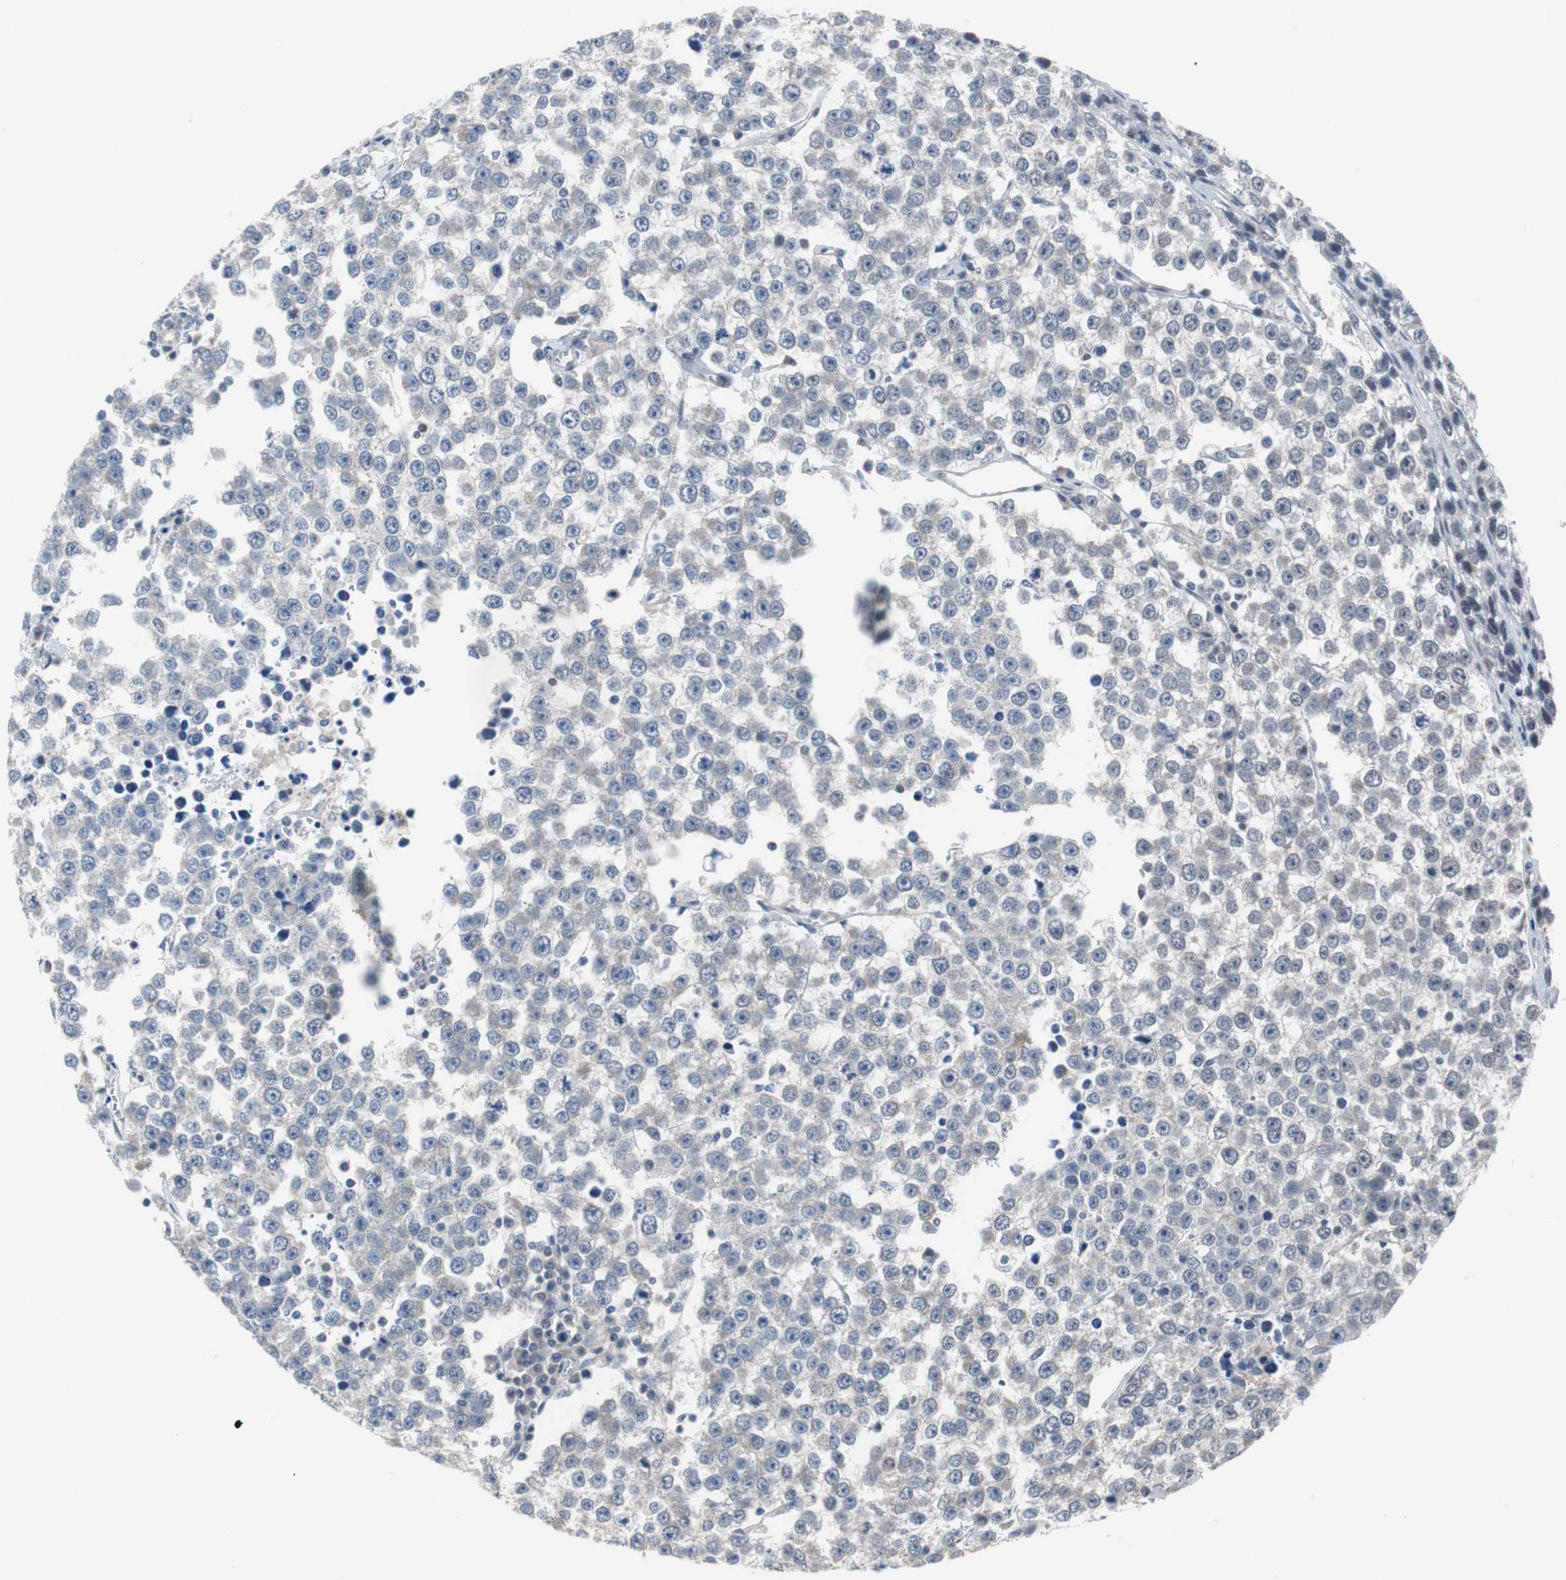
{"staining": {"intensity": "negative", "quantity": "none", "location": "none"}, "tissue": "testis cancer", "cell_type": "Tumor cells", "image_type": "cancer", "snomed": [{"axis": "morphology", "description": "Seminoma, NOS"}, {"axis": "morphology", "description": "Carcinoma, Embryonal, NOS"}, {"axis": "topography", "description": "Testis"}], "caption": "The photomicrograph reveals no significant positivity in tumor cells of testis cancer (seminoma).", "gene": "TP63", "patient": {"sex": "male", "age": 52}}